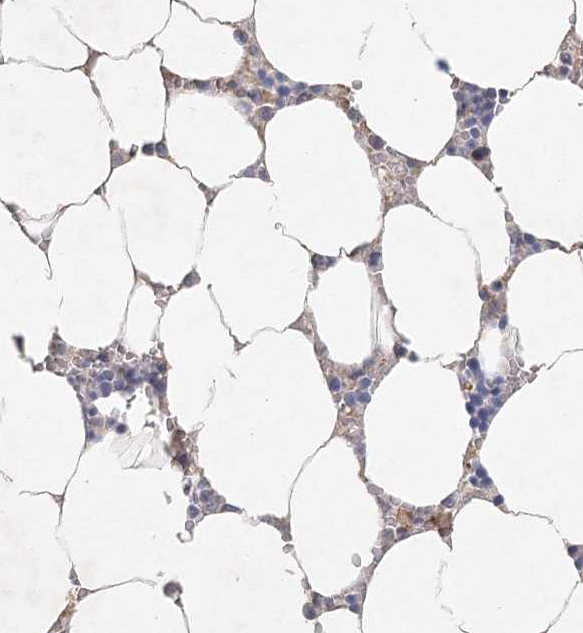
{"staining": {"intensity": "weak", "quantity": "<25%", "location": "cytoplasmic/membranous"}, "tissue": "bone marrow", "cell_type": "Hematopoietic cells", "image_type": "normal", "snomed": [{"axis": "morphology", "description": "Normal tissue, NOS"}, {"axis": "topography", "description": "Bone marrow"}], "caption": "Protein analysis of benign bone marrow reveals no significant expression in hematopoietic cells. Brightfield microscopy of IHC stained with DAB (3,3'-diaminobenzidine) (brown) and hematoxylin (blue), captured at high magnification.", "gene": "ARSI", "patient": {"sex": "male", "age": 70}}